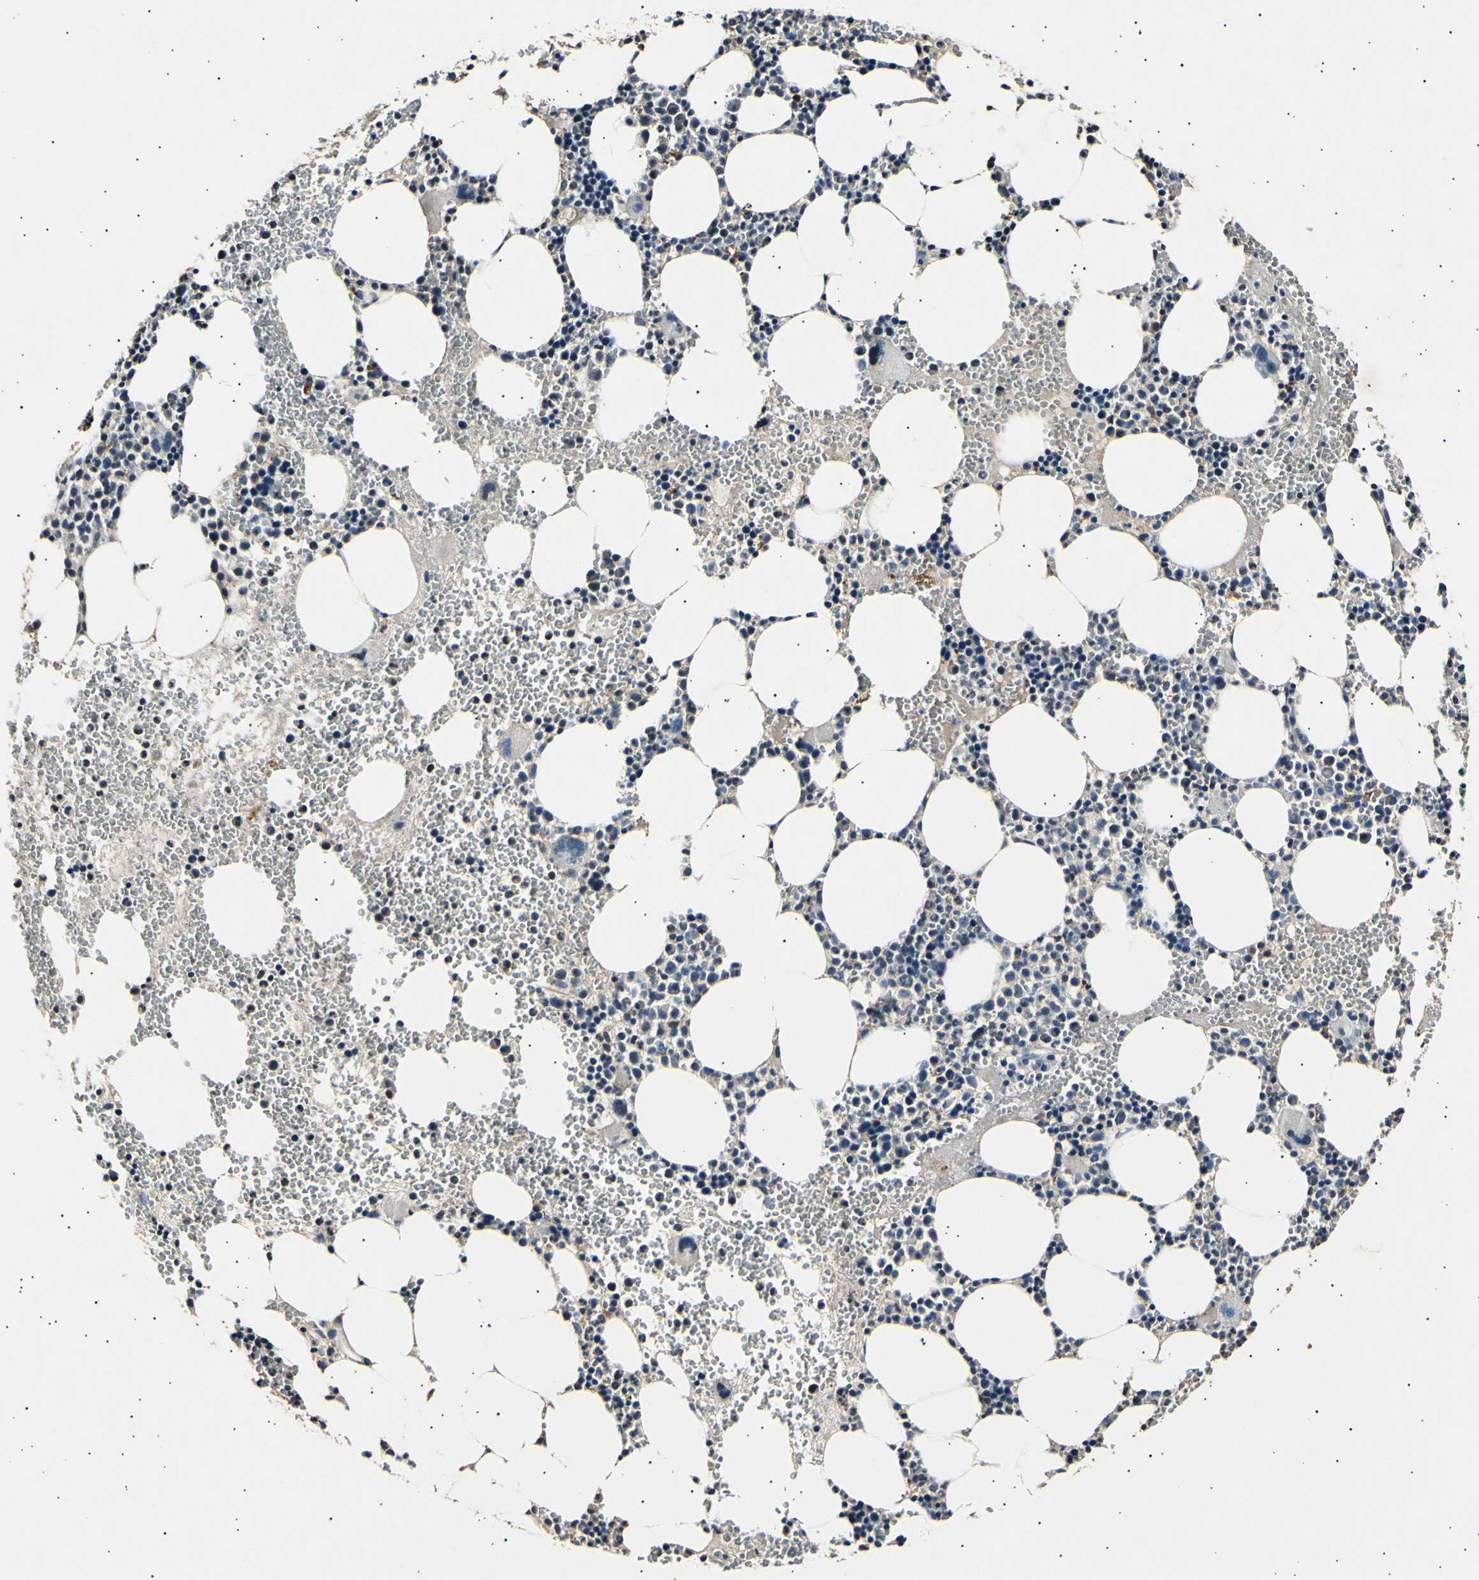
{"staining": {"intensity": "weak", "quantity": "<25%", "location": "cytoplasmic/membranous"}, "tissue": "bone marrow", "cell_type": "Hematopoietic cells", "image_type": "normal", "snomed": [{"axis": "morphology", "description": "Normal tissue, NOS"}, {"axis": "morphology", "description": "Inflammation, NOS"}, {"axis": "topography", "description": "Bone marrow"}], "caption": "IHC photomicrograph of normal bone marrow: human bone marrow stained with DAB (3,3'-diaminobenzidine) exhibits no significant protein positivity in hematopoietic cells. (Immunohistochemistry (ihc), brightfield microscopy, high magnification).", "gene": "ADCY3", "patient": {"sex": "female", "age": 76}}